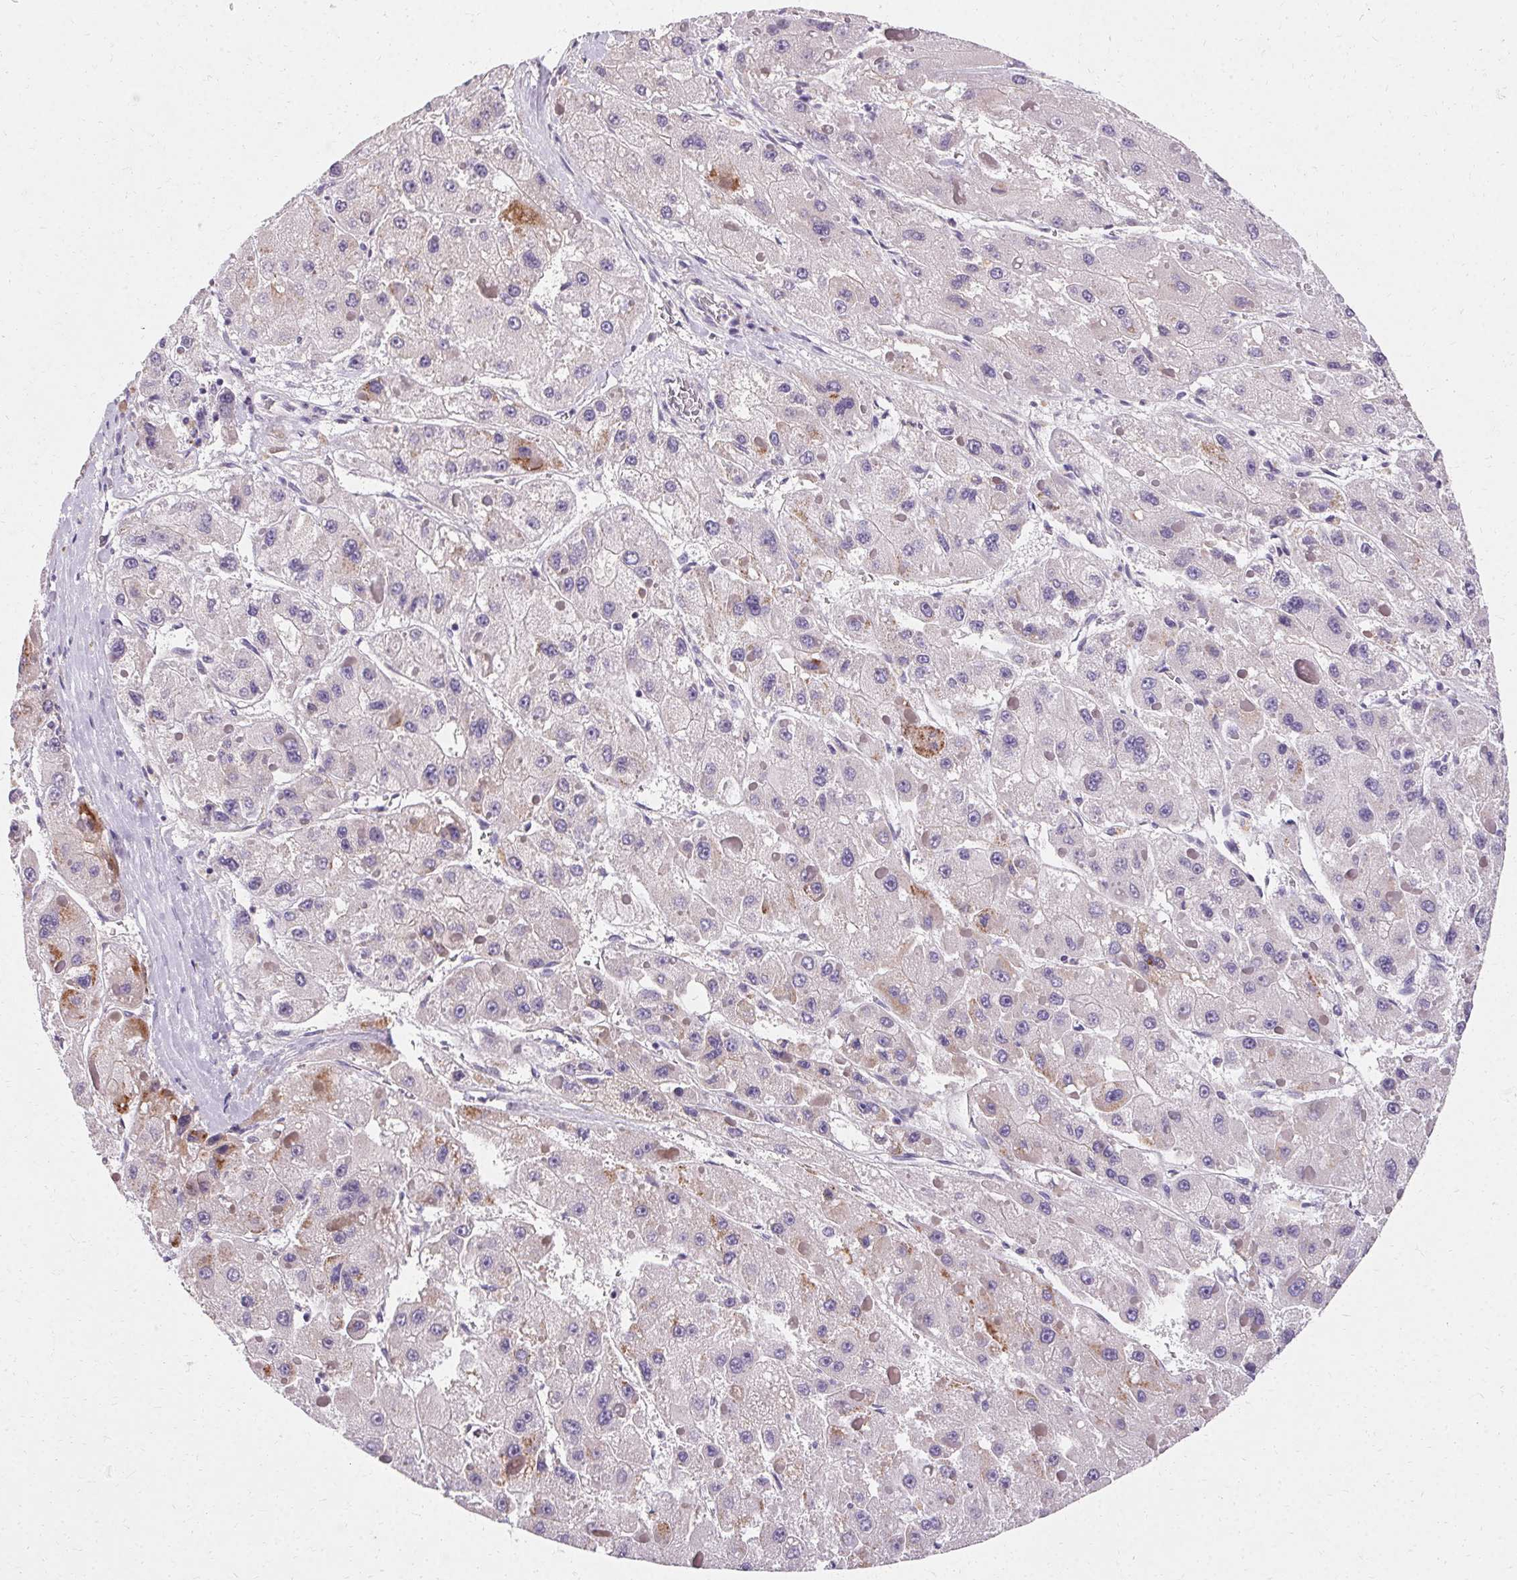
{"staining": {"intensity": "negative", "quantity": "none", "location": "none"}, "tissue": "liver cancer", "cell_type": "Tumor cells", "image_type": "cancer", "snomed": [{"axis": "morphology", "description": "Carcinoma, Hepatocellular, NOS"}, {"axis": "topography", "description": "Liver"}], "caption": "This is a histopathology image of immunohistochemistry (IHC) staining of hepatocellular carcinoma (liver), which shows no staining in tumor cells. The staining was performed using DAB (3,3'-diaminobenzidine) to visualize the protein expression in brown, while the nuclei were stained in blue with hematoxylin (Magnification: 20x).", "gene": "TRIP13", "patient": {"sex": "female", "age": 73}}